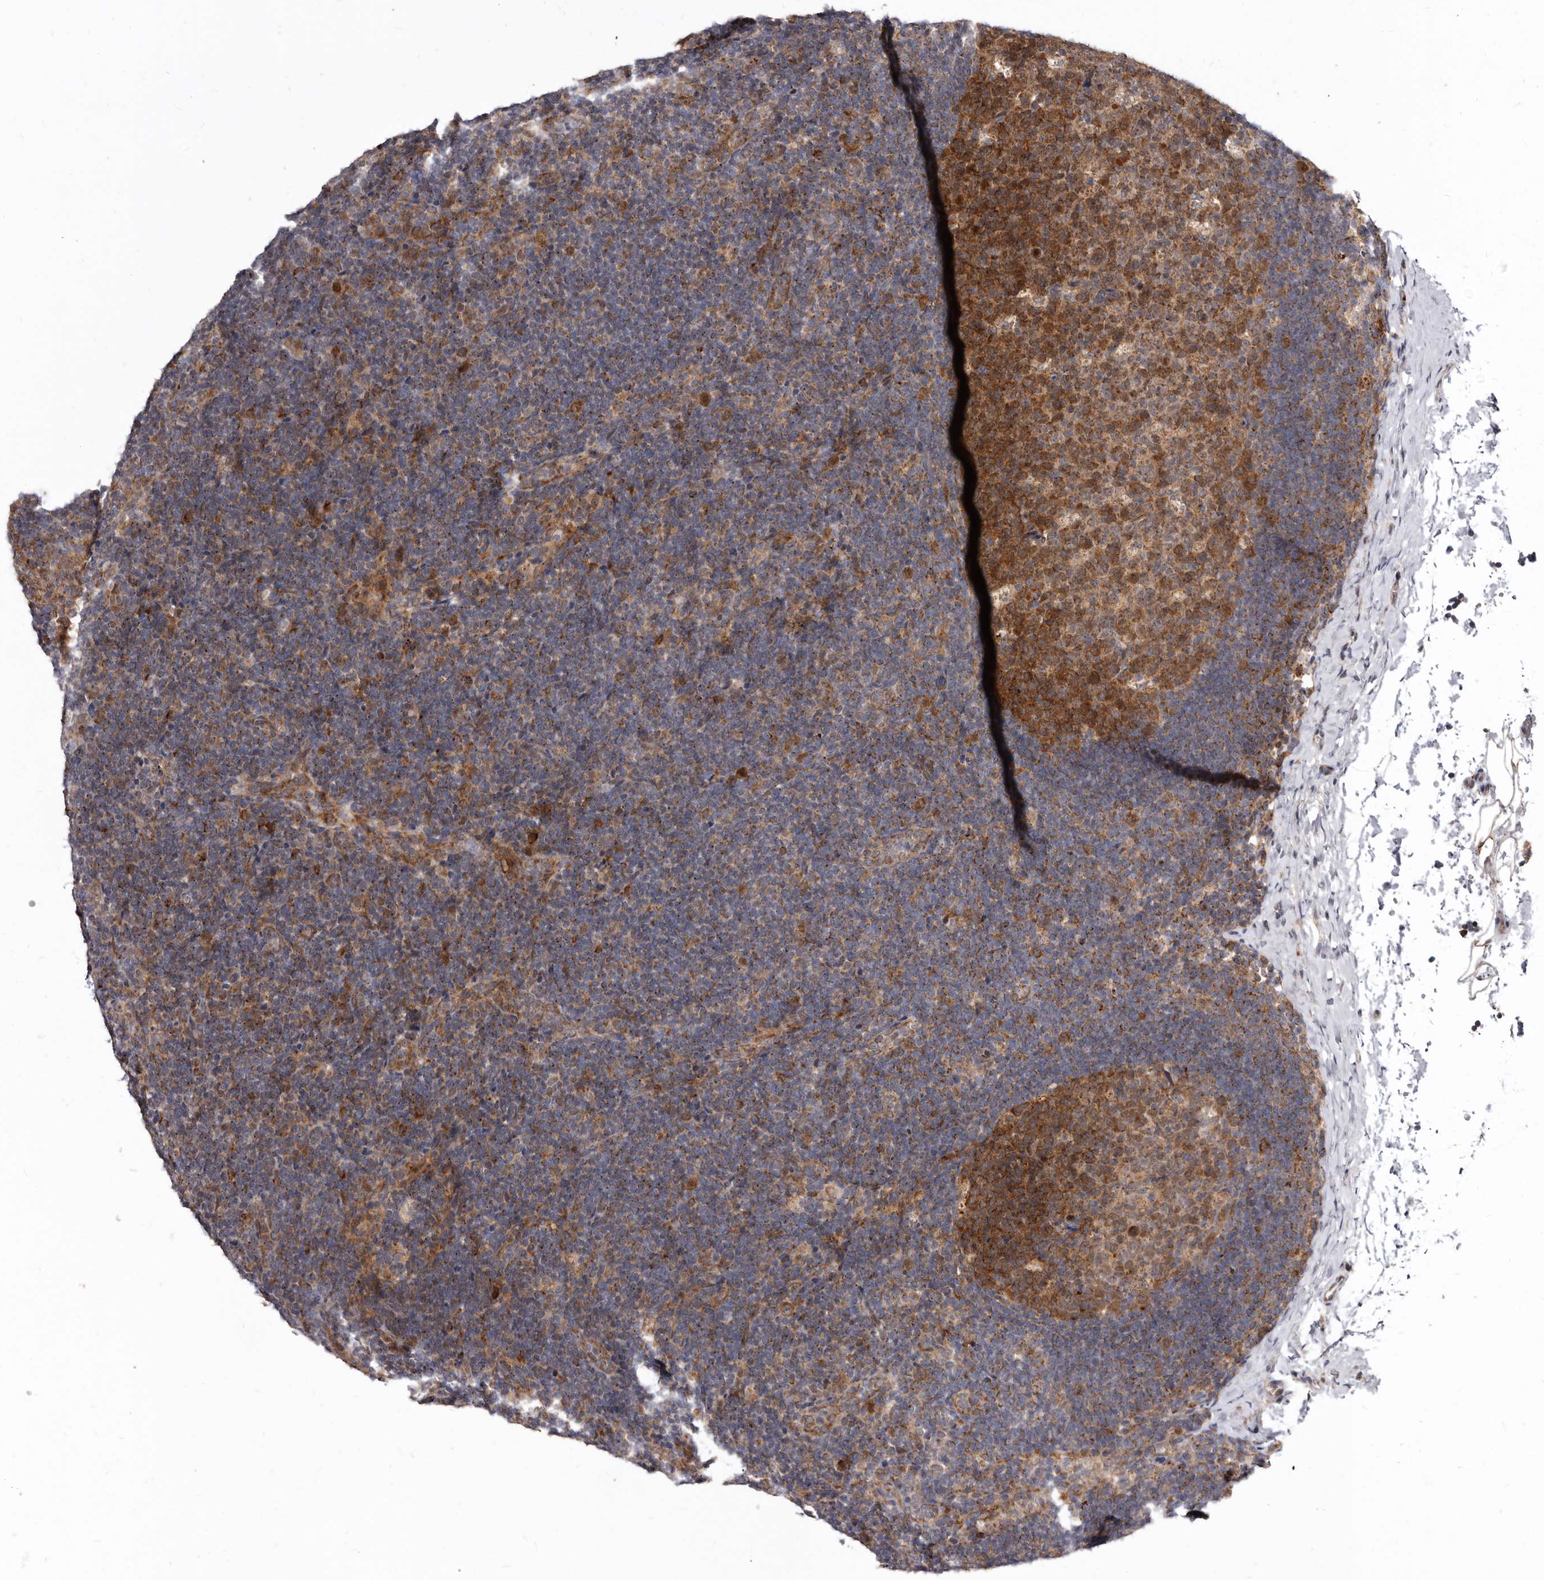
{"staining": {"intensity": "strong", "quantity": ">75%", "location": "cytoplasmic/membranous"}, "tissue": "lymph node", "cell_type": "Germinal center cells", "image_type": "normal", "snomed": [{"axis": "morphology", "description": "Normal tissue, NOS"}, {"axis": "topography", "description": "Lymph node"}], "caption": "This histopathology image reveals IHC staining of unremarkable lymph node, with high strong cytoplasmic/membranous staining in about >75% of germinal center cells.", "gene": "SMC4", "patient": {"sex": "female", "age": 22}}